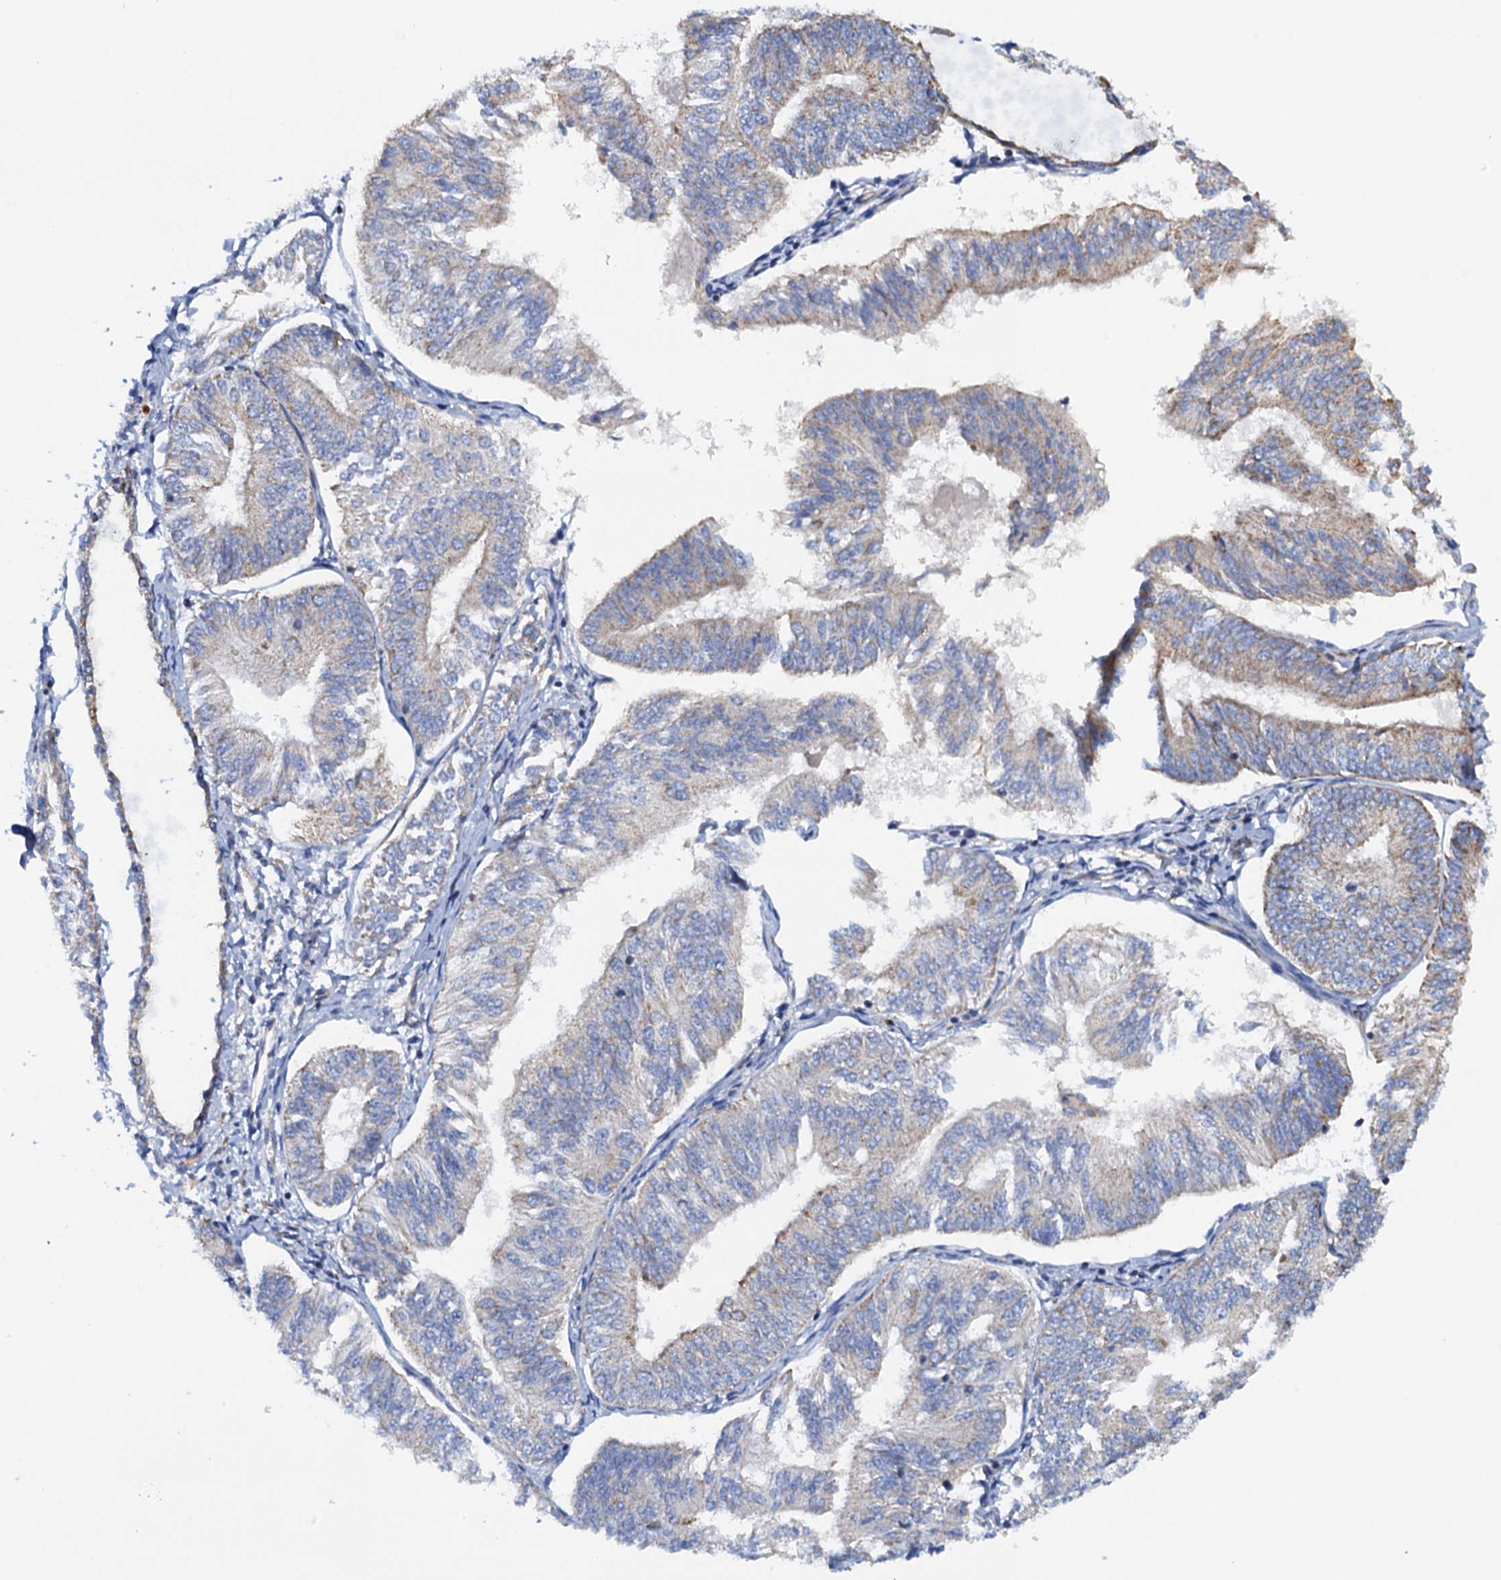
{"staining": {"intensity": "weak", "quantity": "<25%", "location": "cytoplasmic/membranous"}, "tissue": "endometrial cancer", "cell_type": "Tumor cells", "image_type": "cancer", "snomed": [{"axis": "morphology", "description": "Adenocarcinoma, NOS"}, {"axis": "topography", "description": "Endometrium"}], "caption": "A high-resolution histopathology image shows IHC staining of adenocarcinoma (endometrial), which shows no significant positivity in tumor cells.", "gene": "RASSF9", "patient": {"sex": "female", "age": 58}}